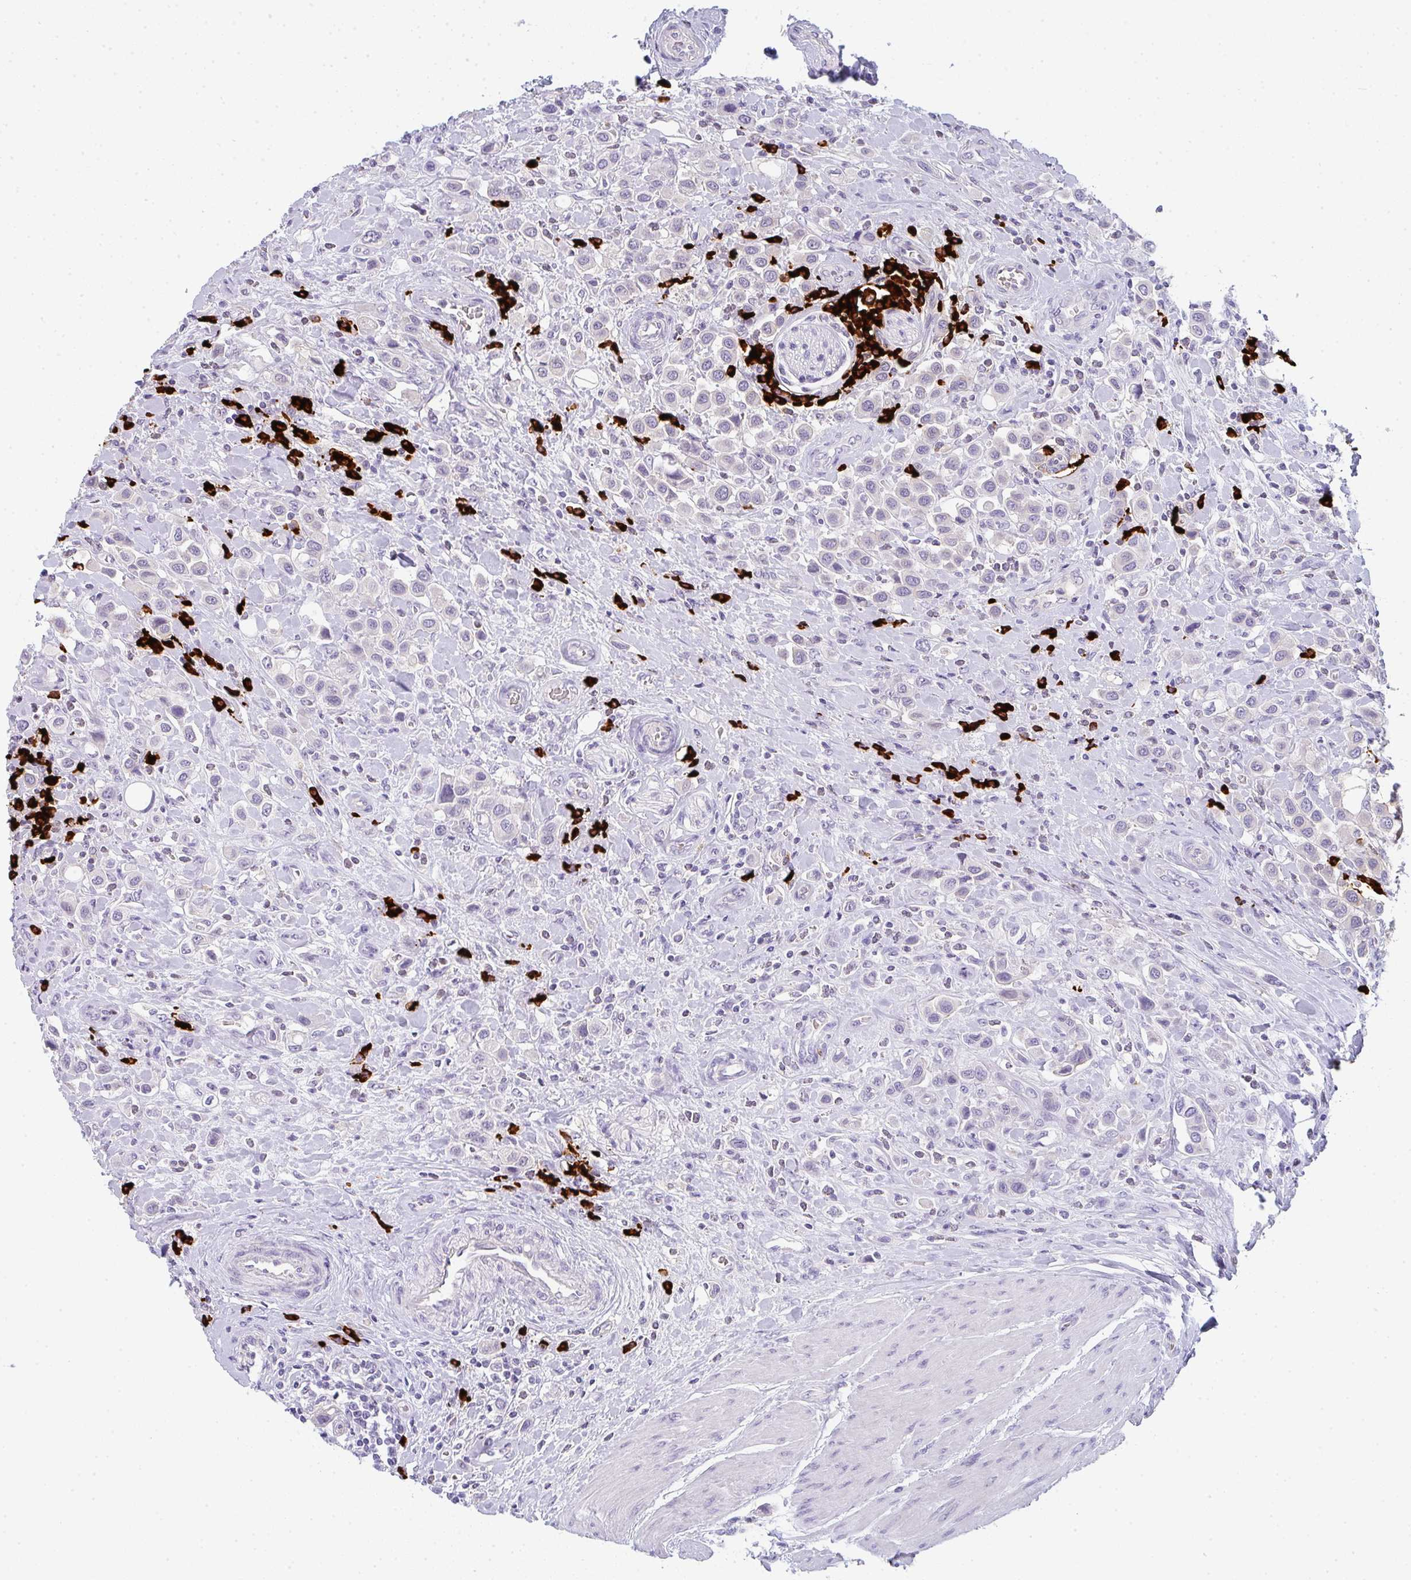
{"staining": {"intensity": "negative", "quantity": "none", "location": "none"}, "tissue": "urothelial cancer", "cell_type": "Tumor cells", "image_type": "cancer", "snomed": [{"axis": "morphology", "description": "Urothelial carcinoma, High grade"}, {"axis": "topography", "description": "Urinary bladder"}], "caption": "Immunohistochemistry (IHC) of urothelial cancer reveals no positivity in tumor cells.", "gene": "CACNA1S", "patient": {"sex": "male", "age": 50}}